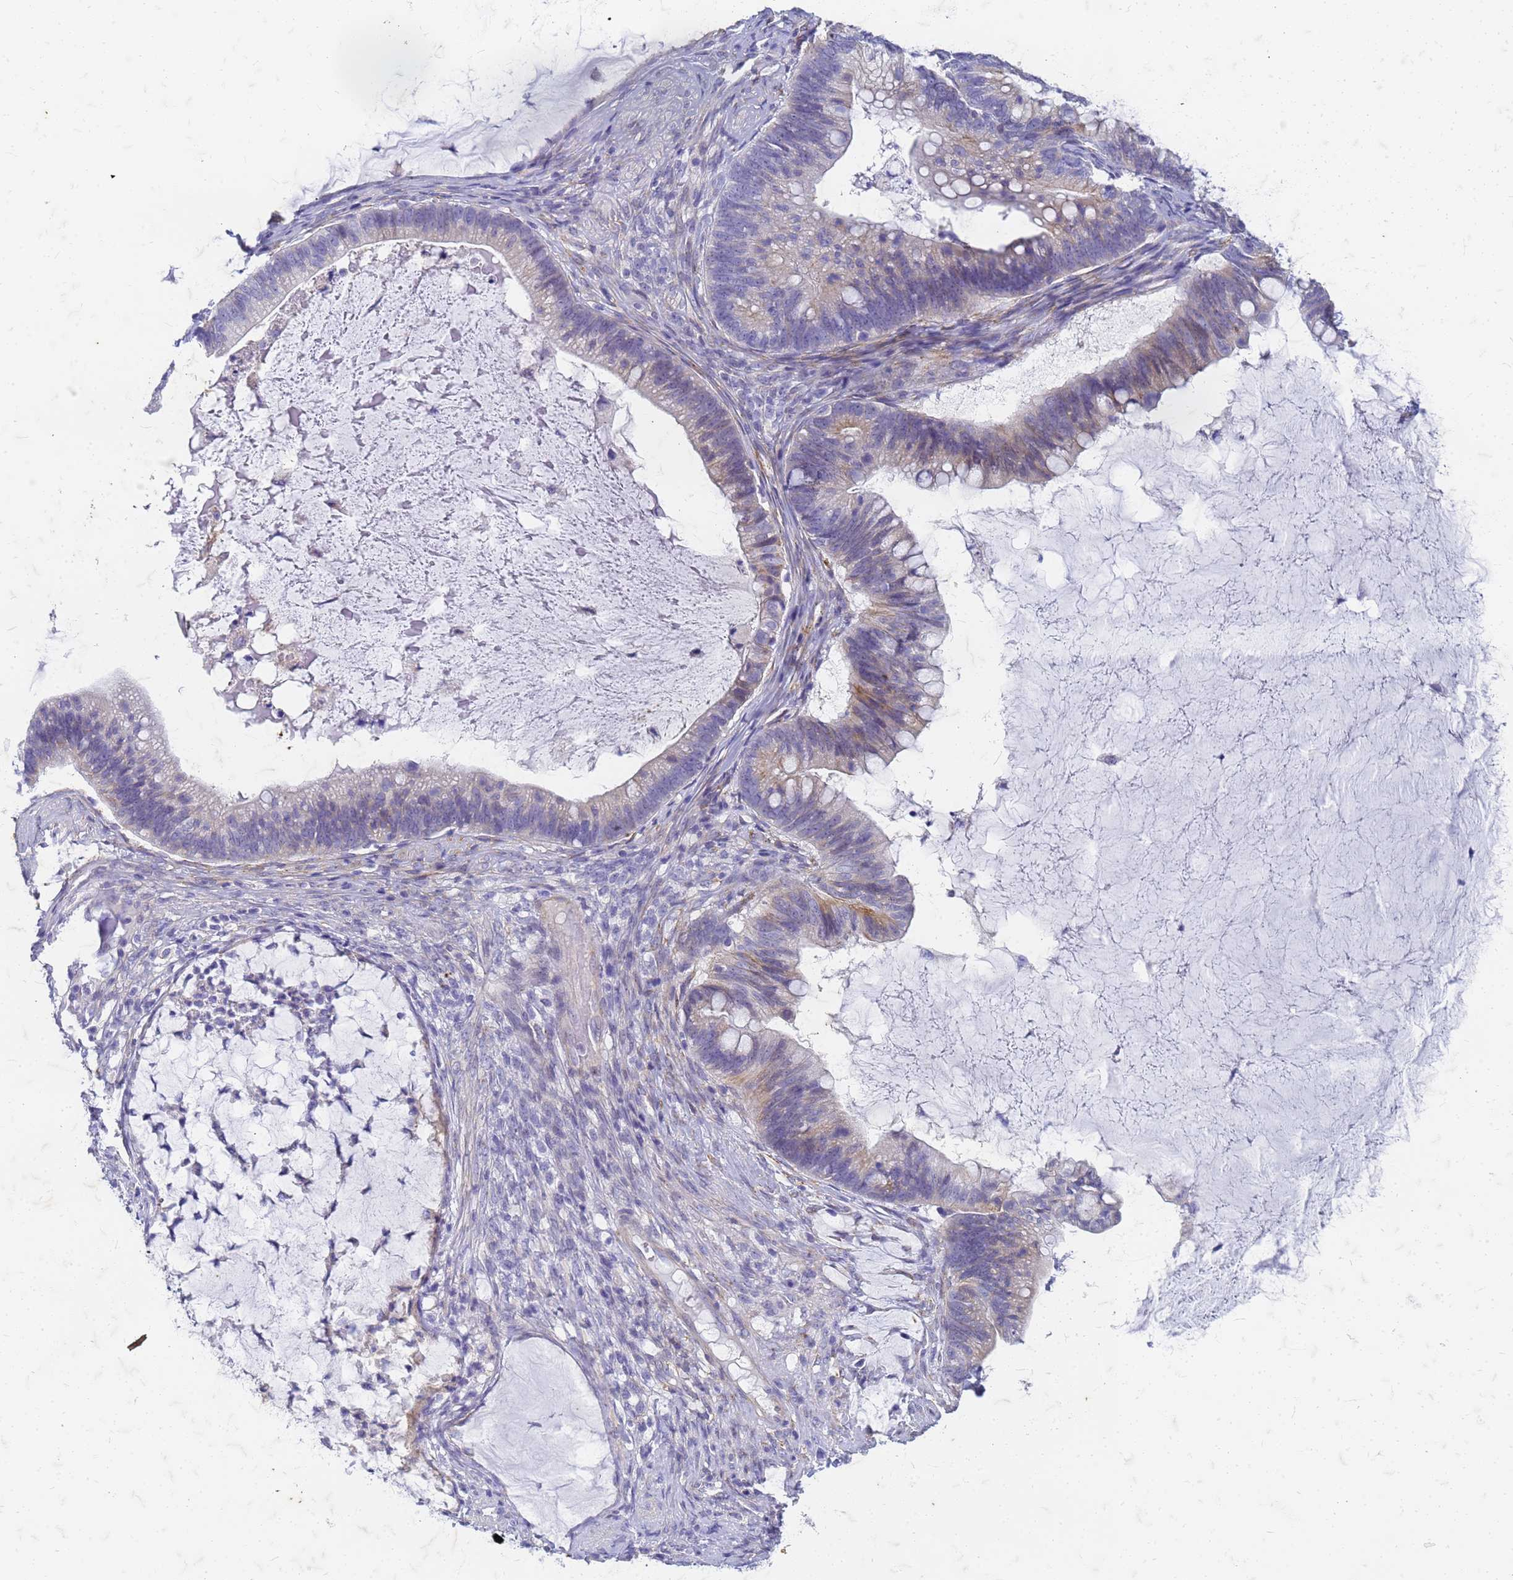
{"staining": {"intensity": "weak", "quantity": "<25%", "location": "cytoplasmic/membranous"}, "tissue": "ovarian cancer", "cell_type": "Tumor cells", "image_type": "cancer", "snomed": [{"axis": "morphology", "description": "Cystadenocarcinoma, mucinous, NOS"}, {"axis": "topography", "description": "Ovary"}], "caption": "An immunohistochemistry (IHC) photomicrograph of mucinous cystadenocarcinoma (ovarian) is shown. There is no staining in tumor cells of mucinous cystadenocarcinoma (ovarian).", "gene": "TRIM64B", "patient": {"sex": "female", "age": 61}}